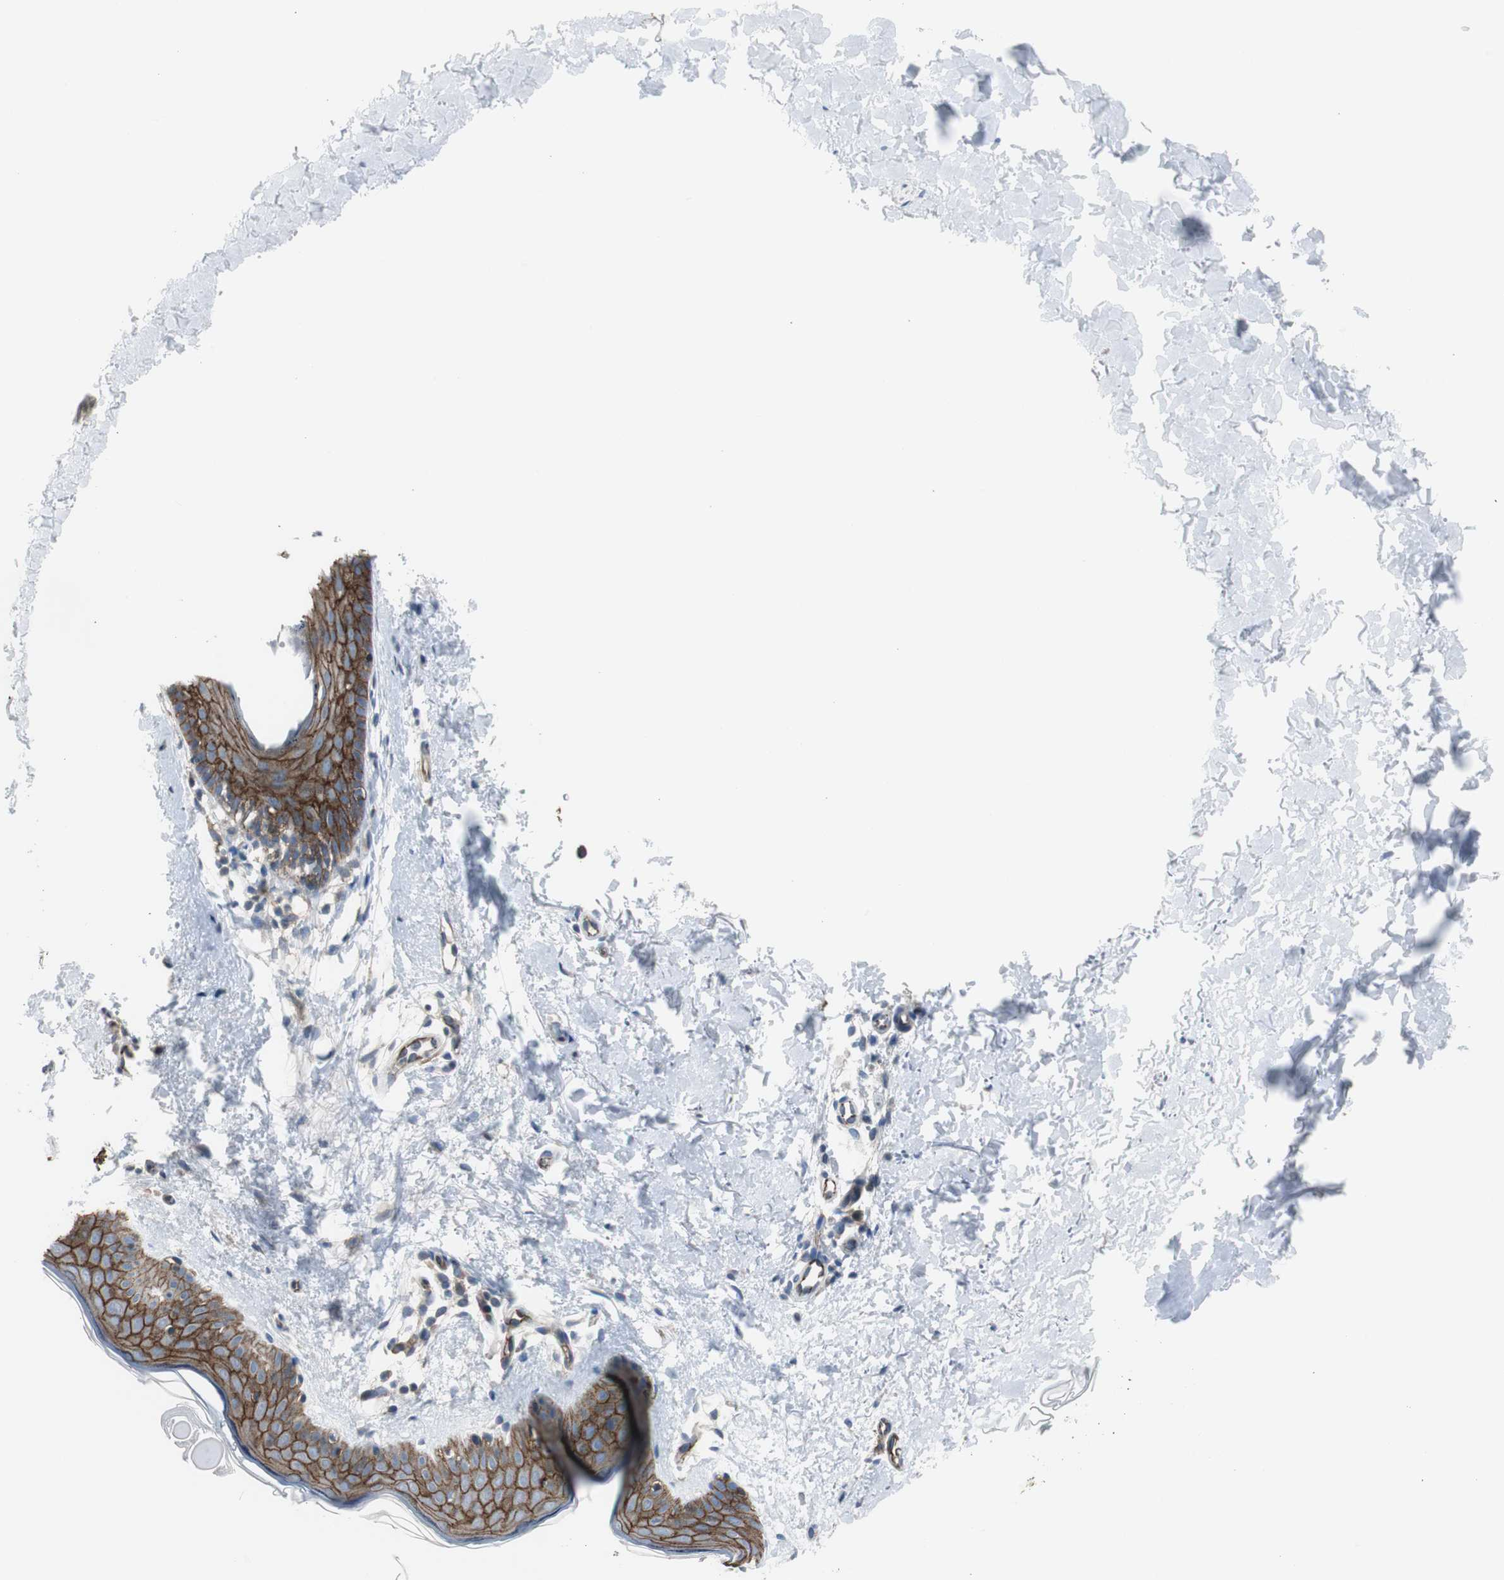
{"staining": {"intensity": "negative", "quantity": "none", "location": "none"}, "tissue": "skin", "cell_type": "Fibroblasts", "image_type": "normal", "snomed": [{"axis": "morphology", "description": "Normal tissue, NOS"}, {"axis": "topography", "description": "Skin"}], "caption": "The histopathology image demonstrates no significant staining in fibroblasts of skin. (Brightfield microscopy of DAB (3,3'-diaminobenzidine) immunohistochemistry at high magnification).", "gene": "STXBP4", "patient": {"sex": "female", "age": 56}}